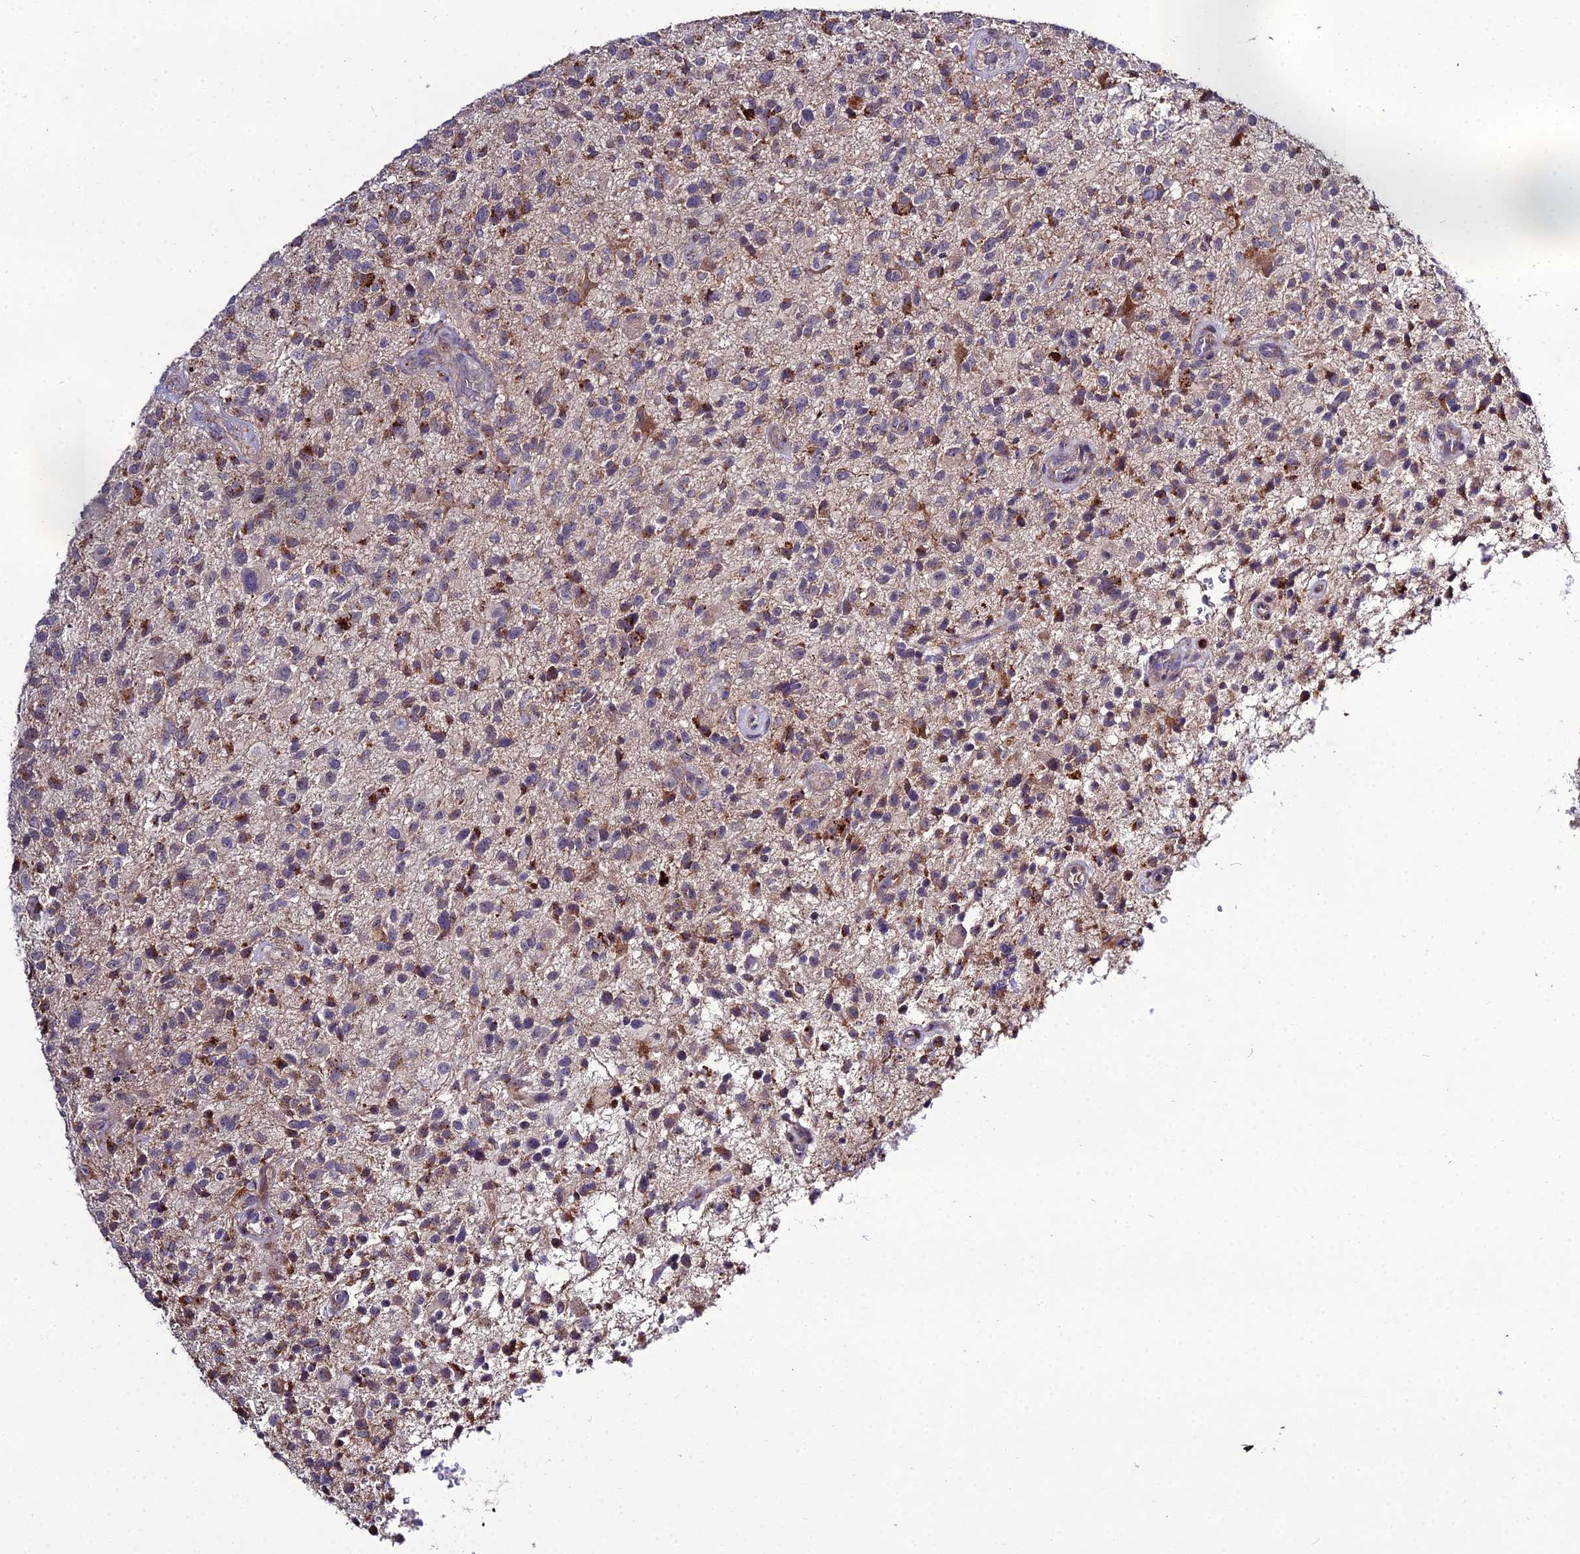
{"staining": {"intensity": "strong", "quantity": "<25%", "location": "cytoplasmic/membranous"}, "tissue": "glioma", "cell_type": "Tumor cells", "image_type": "cancer", "snomed": [{"axis": "morphology", "description": "Glioma, malignant, High grade"}, {"axis": "topography", "description": "Brain"}], "caption": "This histopathology image reveals malignant glioma (high-grade) stained with immunohistochemistry to label a protein in brown. The cytoplasmic/membranous of tumor cells show strong positivity for the protein. Nuclei are counter-stained blue.", "gene": "EID2", "patient": {"sex": "male", "age": 47}}